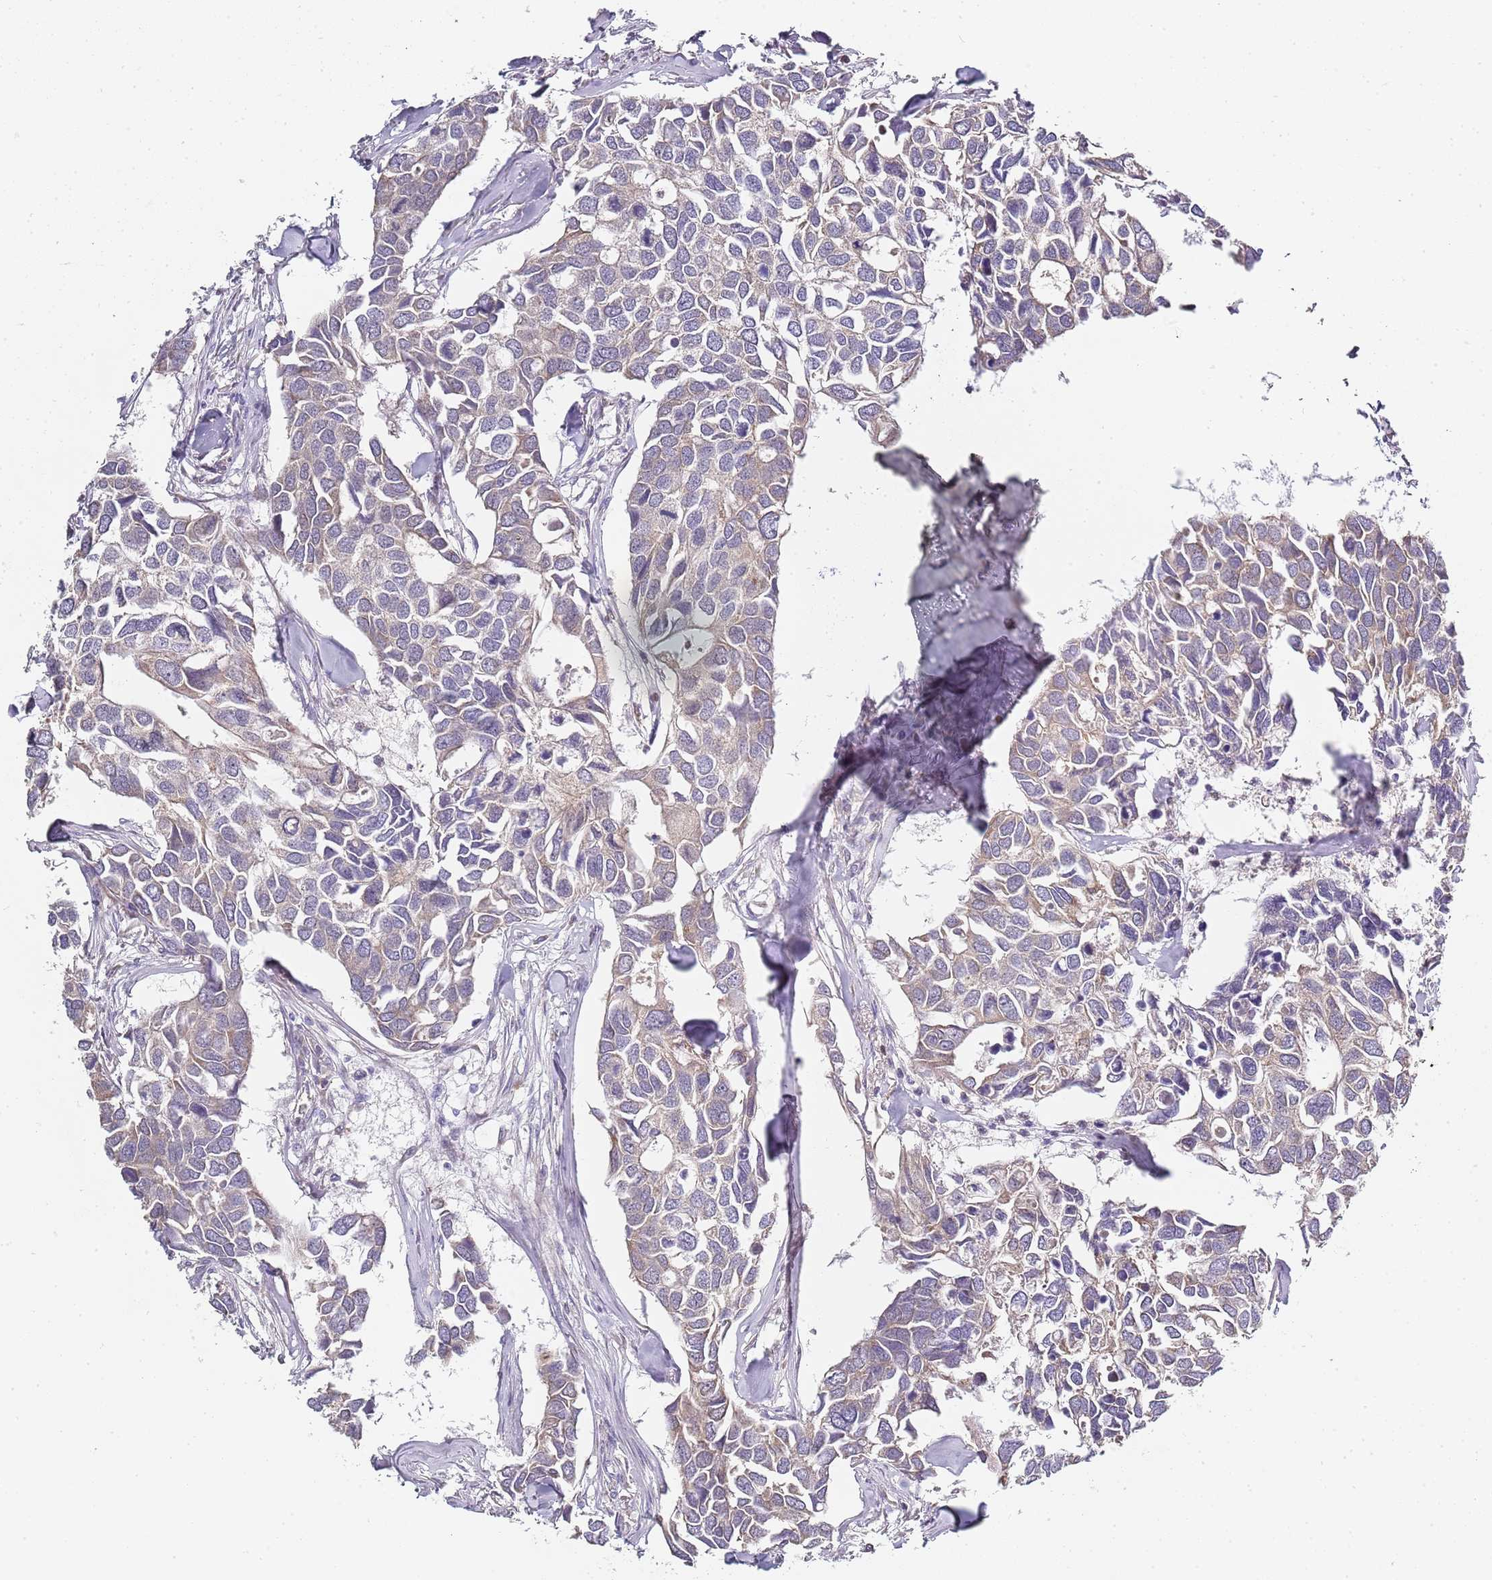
{"staining": {"intensity": "weak", "quantity": "<25%", "location": "cytoplasmic/membranous"}, "tissue": "breast cancer", "cell_type": "Tumor cells", "image_type": "cancer", "snomed": [{"axis": "morphology", "description": "Duct carcinoma"}, {"axis": "topography", "description": "Breast"}], "caption": "There is no significant expression in tumor cells of invasive ductal carcinoma (breast).", "gene": "TBC1D9", "patient": {"sex": "female", "age": 83}}